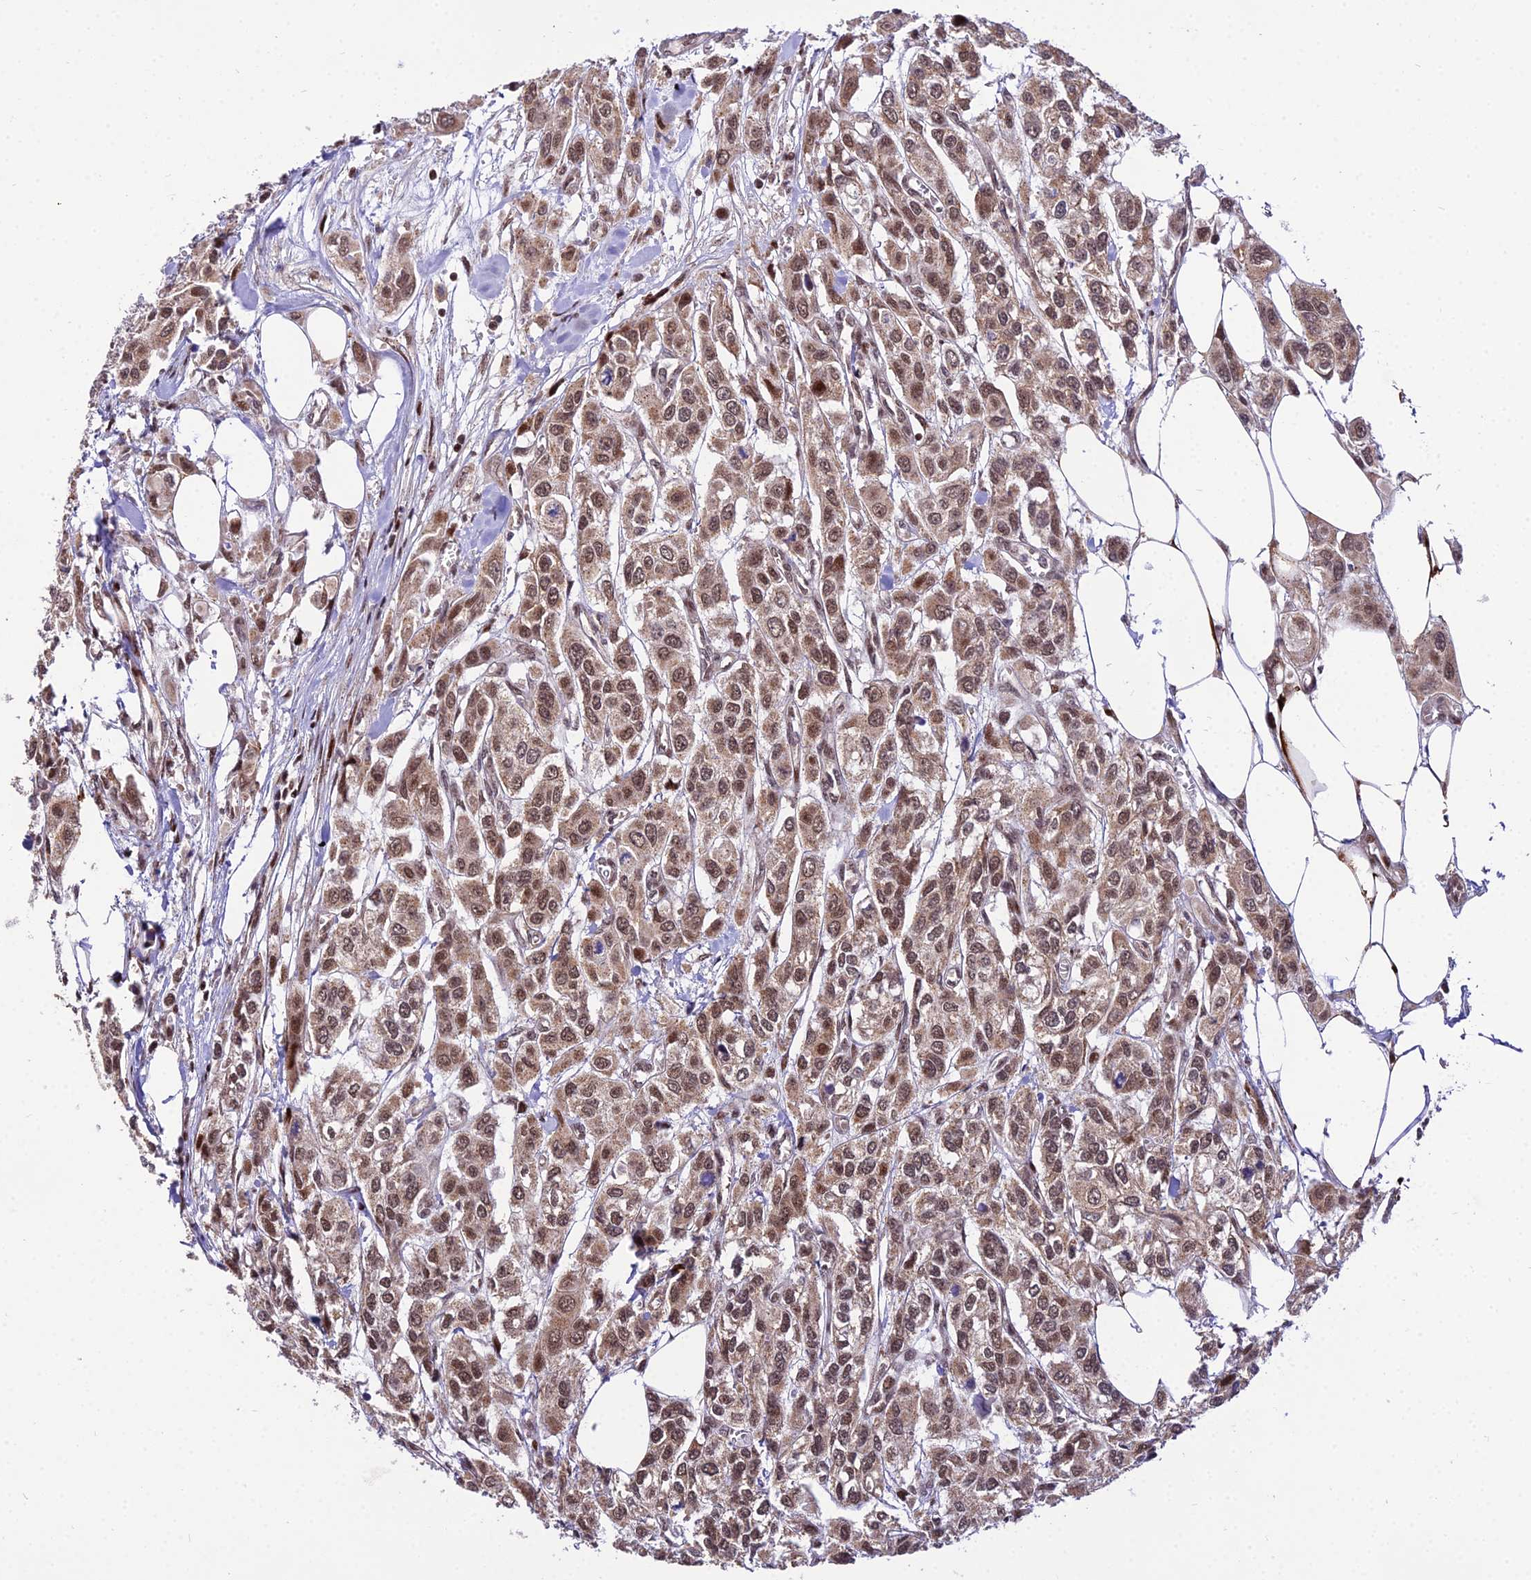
{"staining": {"intensity": "moderate", "quantity": ">75%", "location": "nuclear"}, "tissue": "urothelial cancer", "cell_type": "Tumor cells", "image_type": "cancer", "snomed": [{"axis": "morphology", "description": "Urothelial carcinoma, High grade"}, {"axis": "topography", "description": "Urinary bladder"}], "caption": "IHC staining of urothelial carcinoma (high-grade), which reveals medium levels of moderate nuclear expression in about >75% of tumor cells indicating moderate nuclear protein expression. The staining was performed using DAB (3,3'-diaminobenzidine) (brown) for protein detection and nuclei were counterstained in hematoxylin (blue).", "gene": "CIB3", "patient": {"sex": "male", "age": 67}}